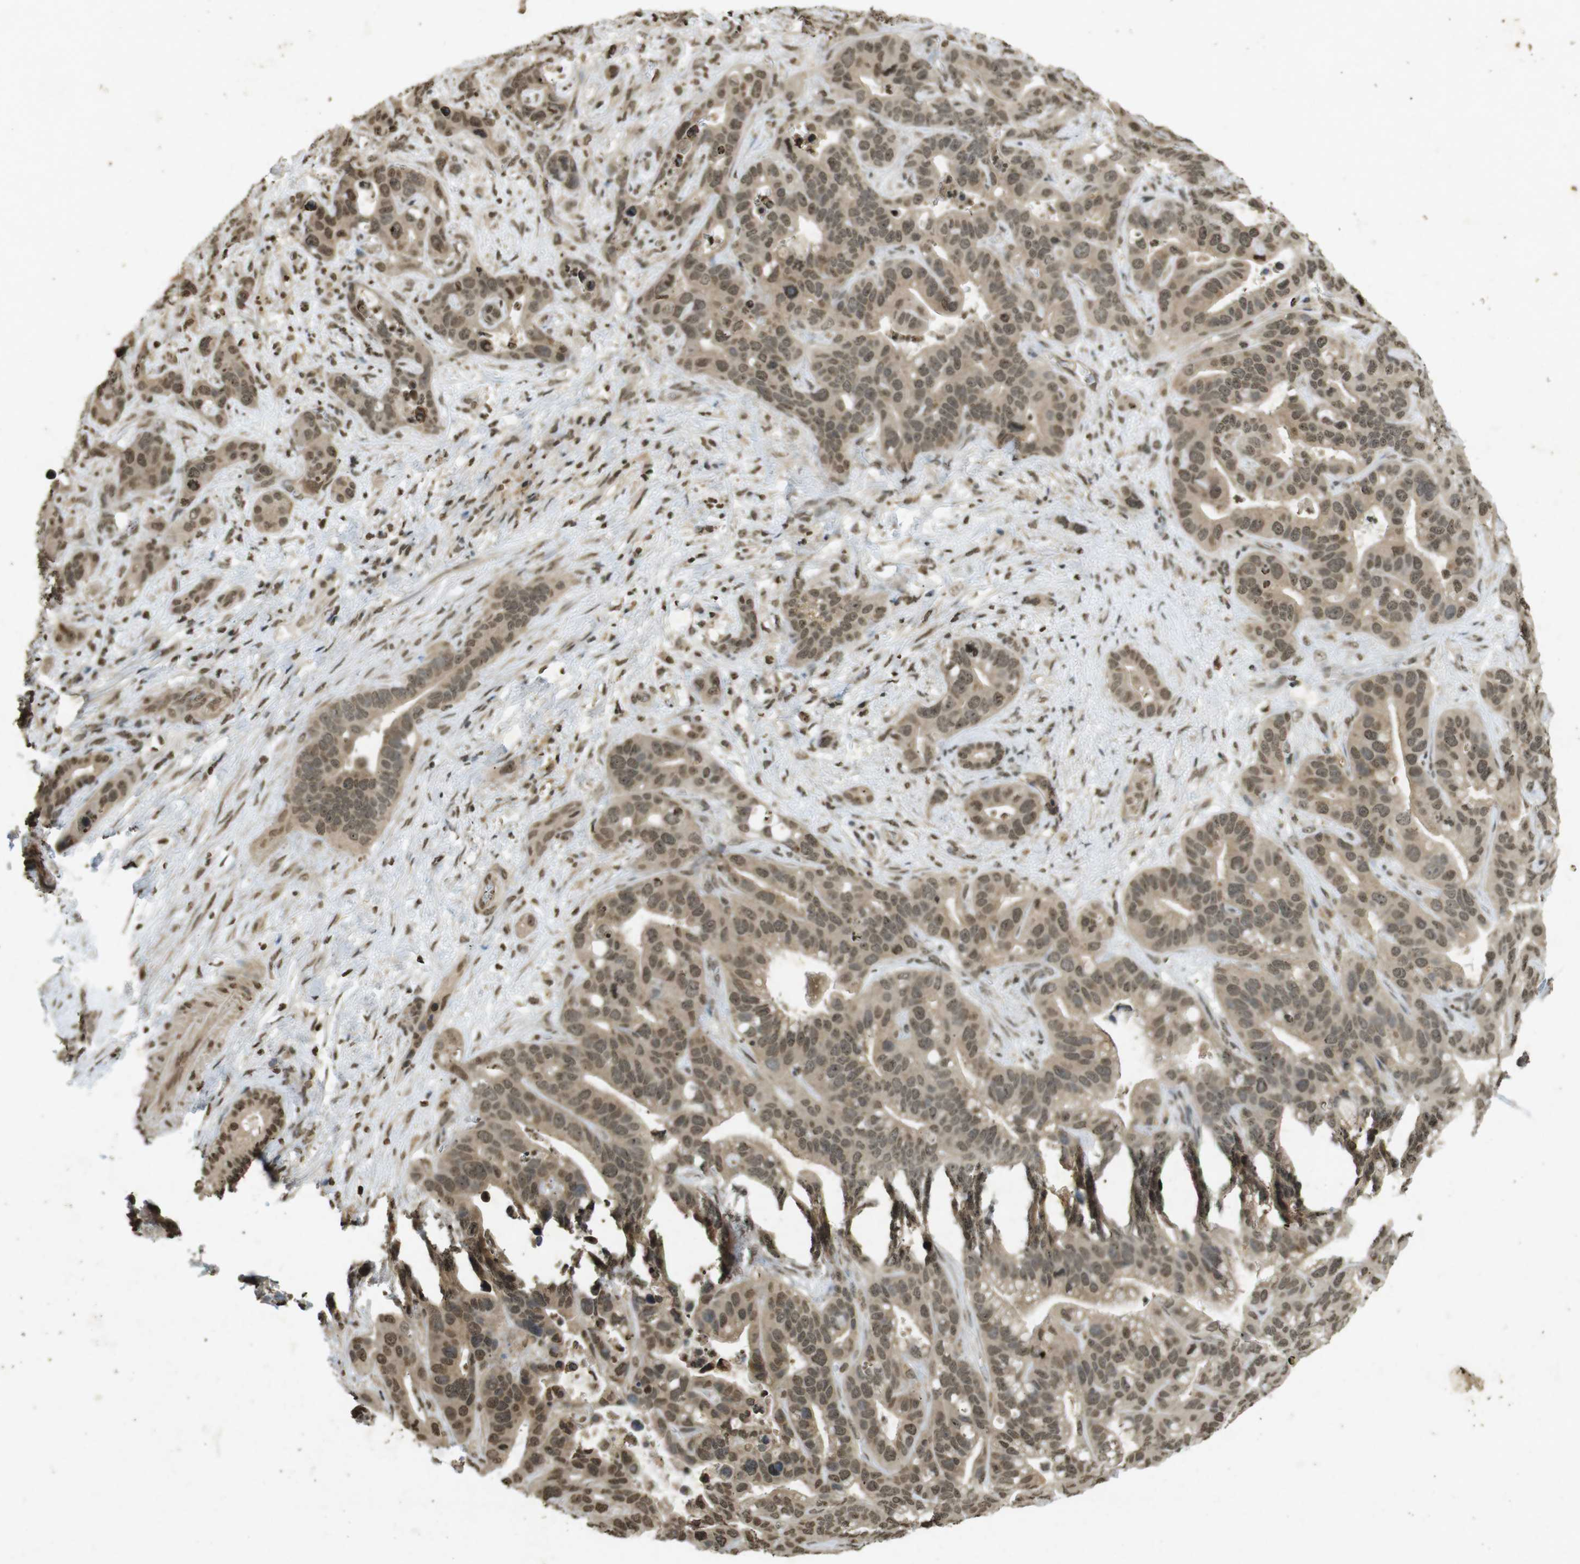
{"staining": {"intensity": "moderate", "quantity": ">75%", "location": "cytoplasmic/membranous,nuclear"}, "tissue": "liver cancer", "cell_type": "Tumor cells", "image_type": "cancer", "snomed": [{"axis": "morphology", "description": "Cholangiocarcinoma"}, {"axis": "topography", "description": "Liver"}], "caption": "The micrograph displays staining of cholangiocarcinoma (liver), revealing moderate cytoplasmic/membranous and nuclear protein expression (brown color) within tumor cells.", "gene": "ORC4", "patient": {"sex": "female", "age": 65}}